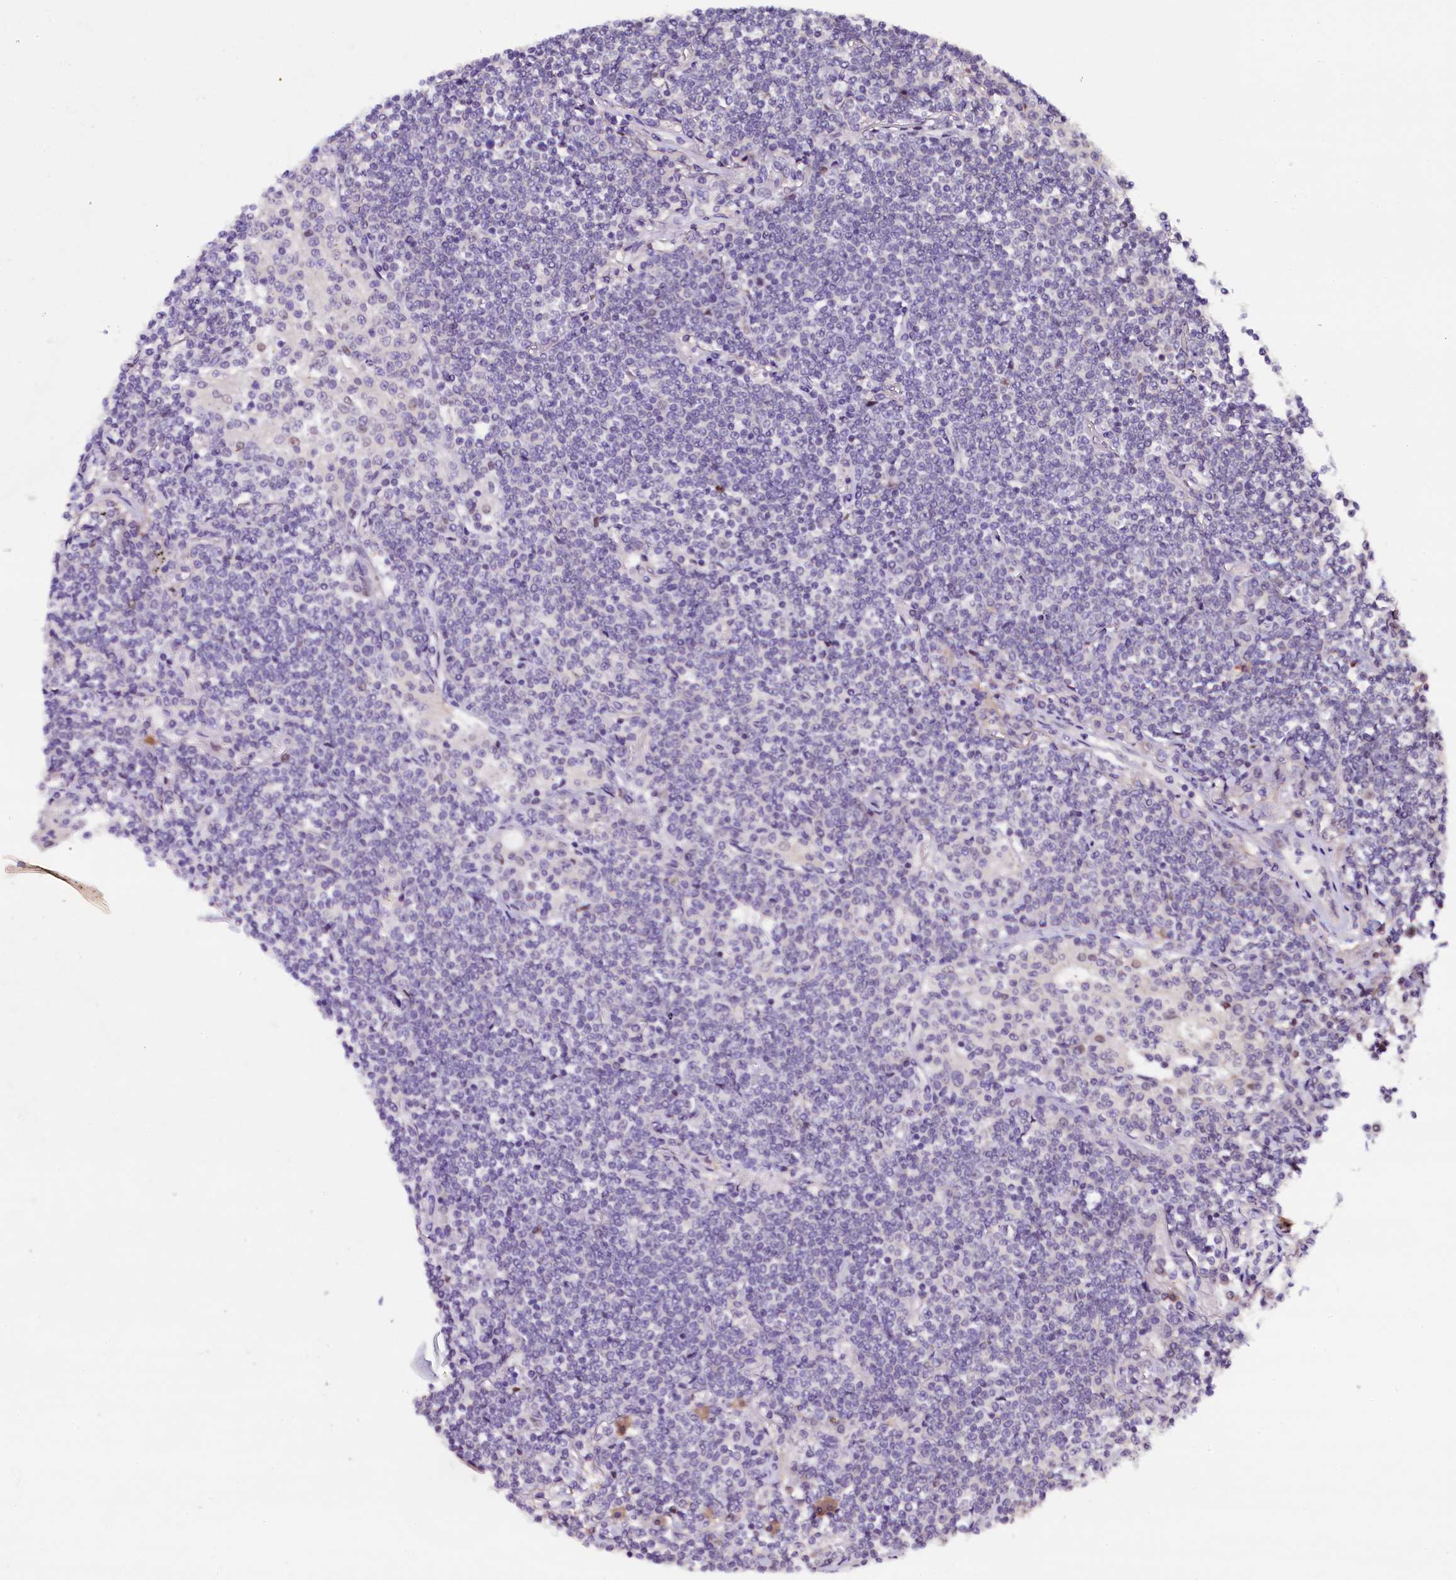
{"staining": {"intensity": "negative", "quantity": "none", "location": "none"}, "tissue": "lymphoma", "cell_type": "Tumor cells", "image_type": "cancer", "snomed": [{"axis": "morphology", "description": "Malignant lymphoma, non-Hodgkin's type, Low grade"}, {"axis": "topography", "description": "Lung"}], "caption": "Immunohistochemistry of human lymphoma exhibits no expression in tumor cells.", "gene": "IQCN", "patient": {"sex": "female", "age": 71}}